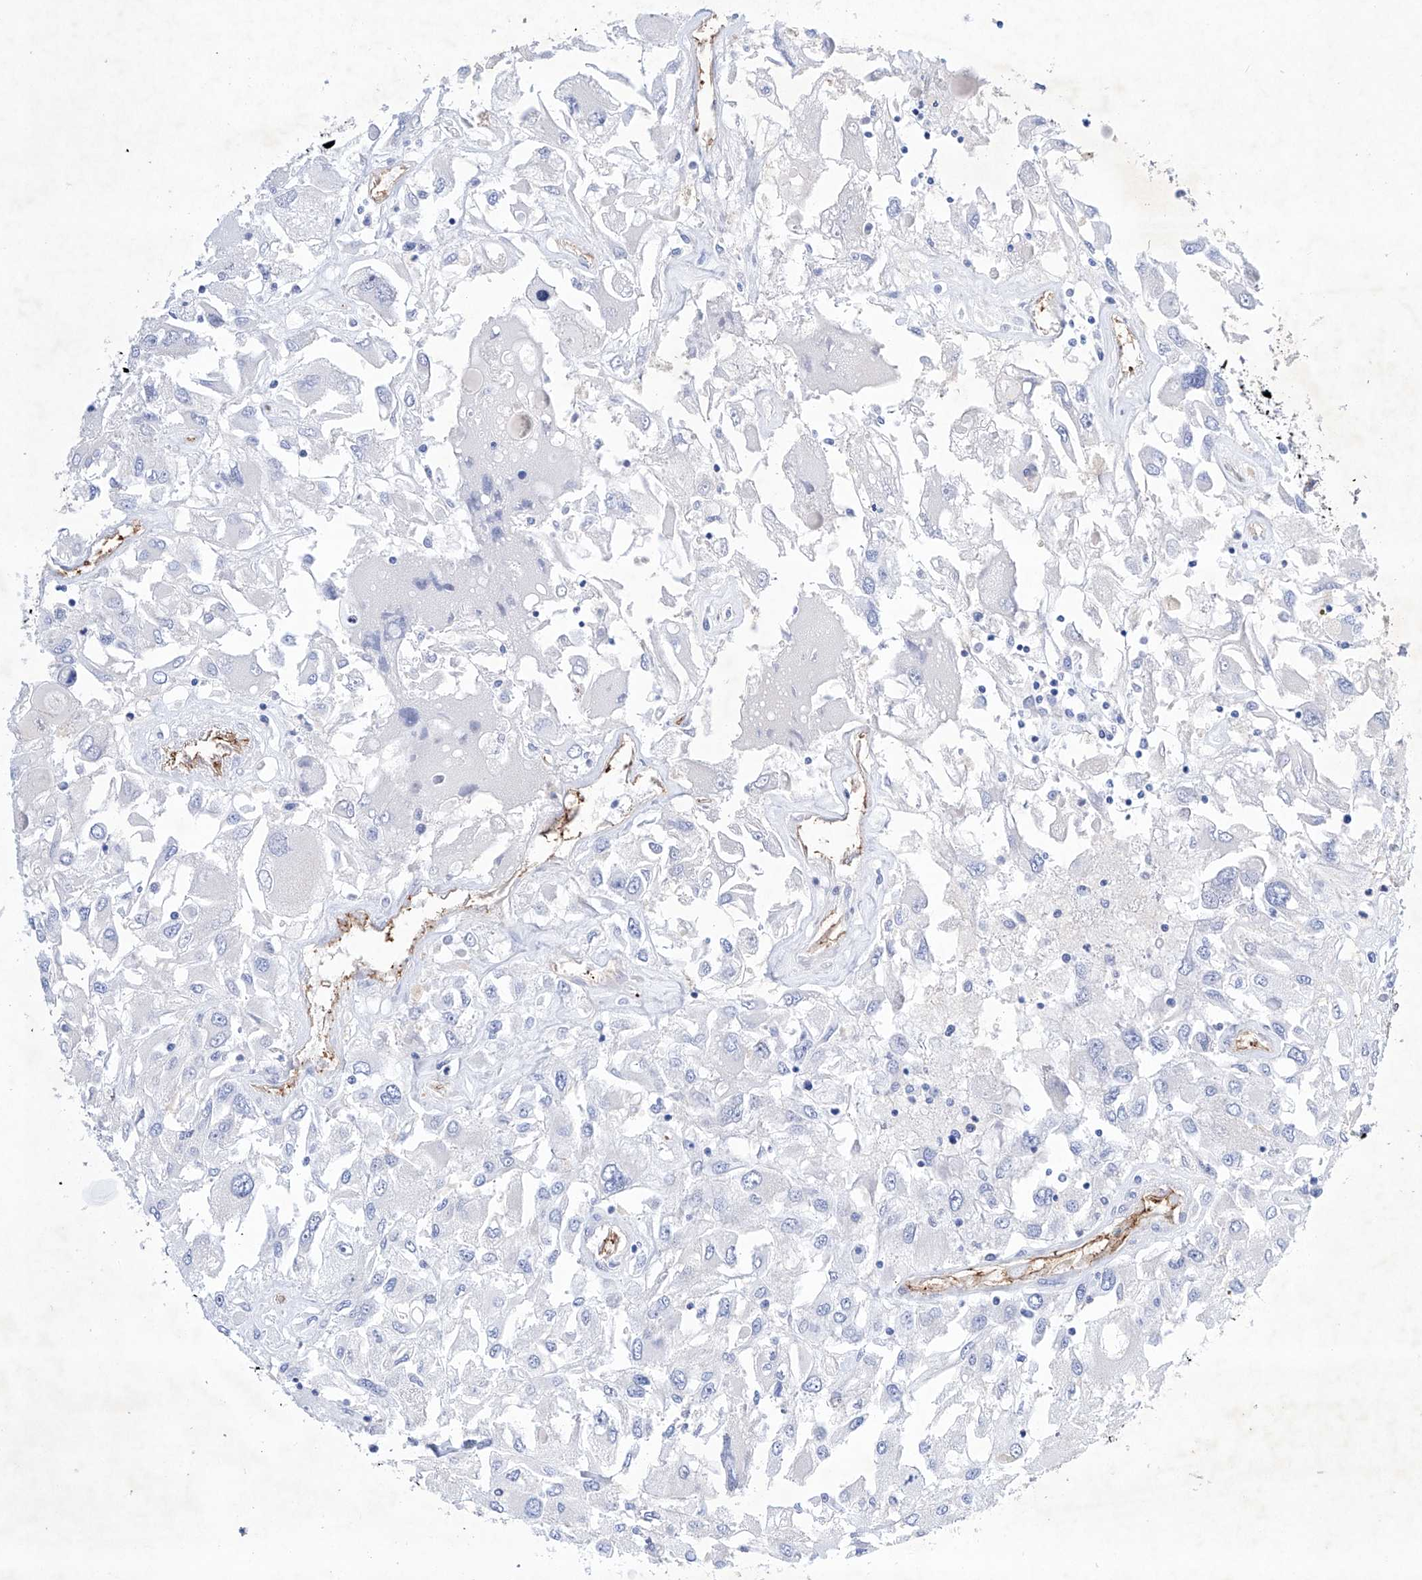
{"staining": {"intensity": "negative", "quantity": "none", "location": "none"}, "tissue": "renal cancer", "cell_type": "Tumor cells", "image_type": "cancer", "snomed": [{"axis": "morphology", "description": "Adenocarcinoma, NOS"}, {"axis": "topography", "description": "Kidney"}], "caption": "IHC photomicrograph of neoplastic tissue: renal cancer stained with DAB exhibits no significant protein expression in tumor cells.", "gene": "ETV7", "patient": {"sex": "female", "age": 52}}